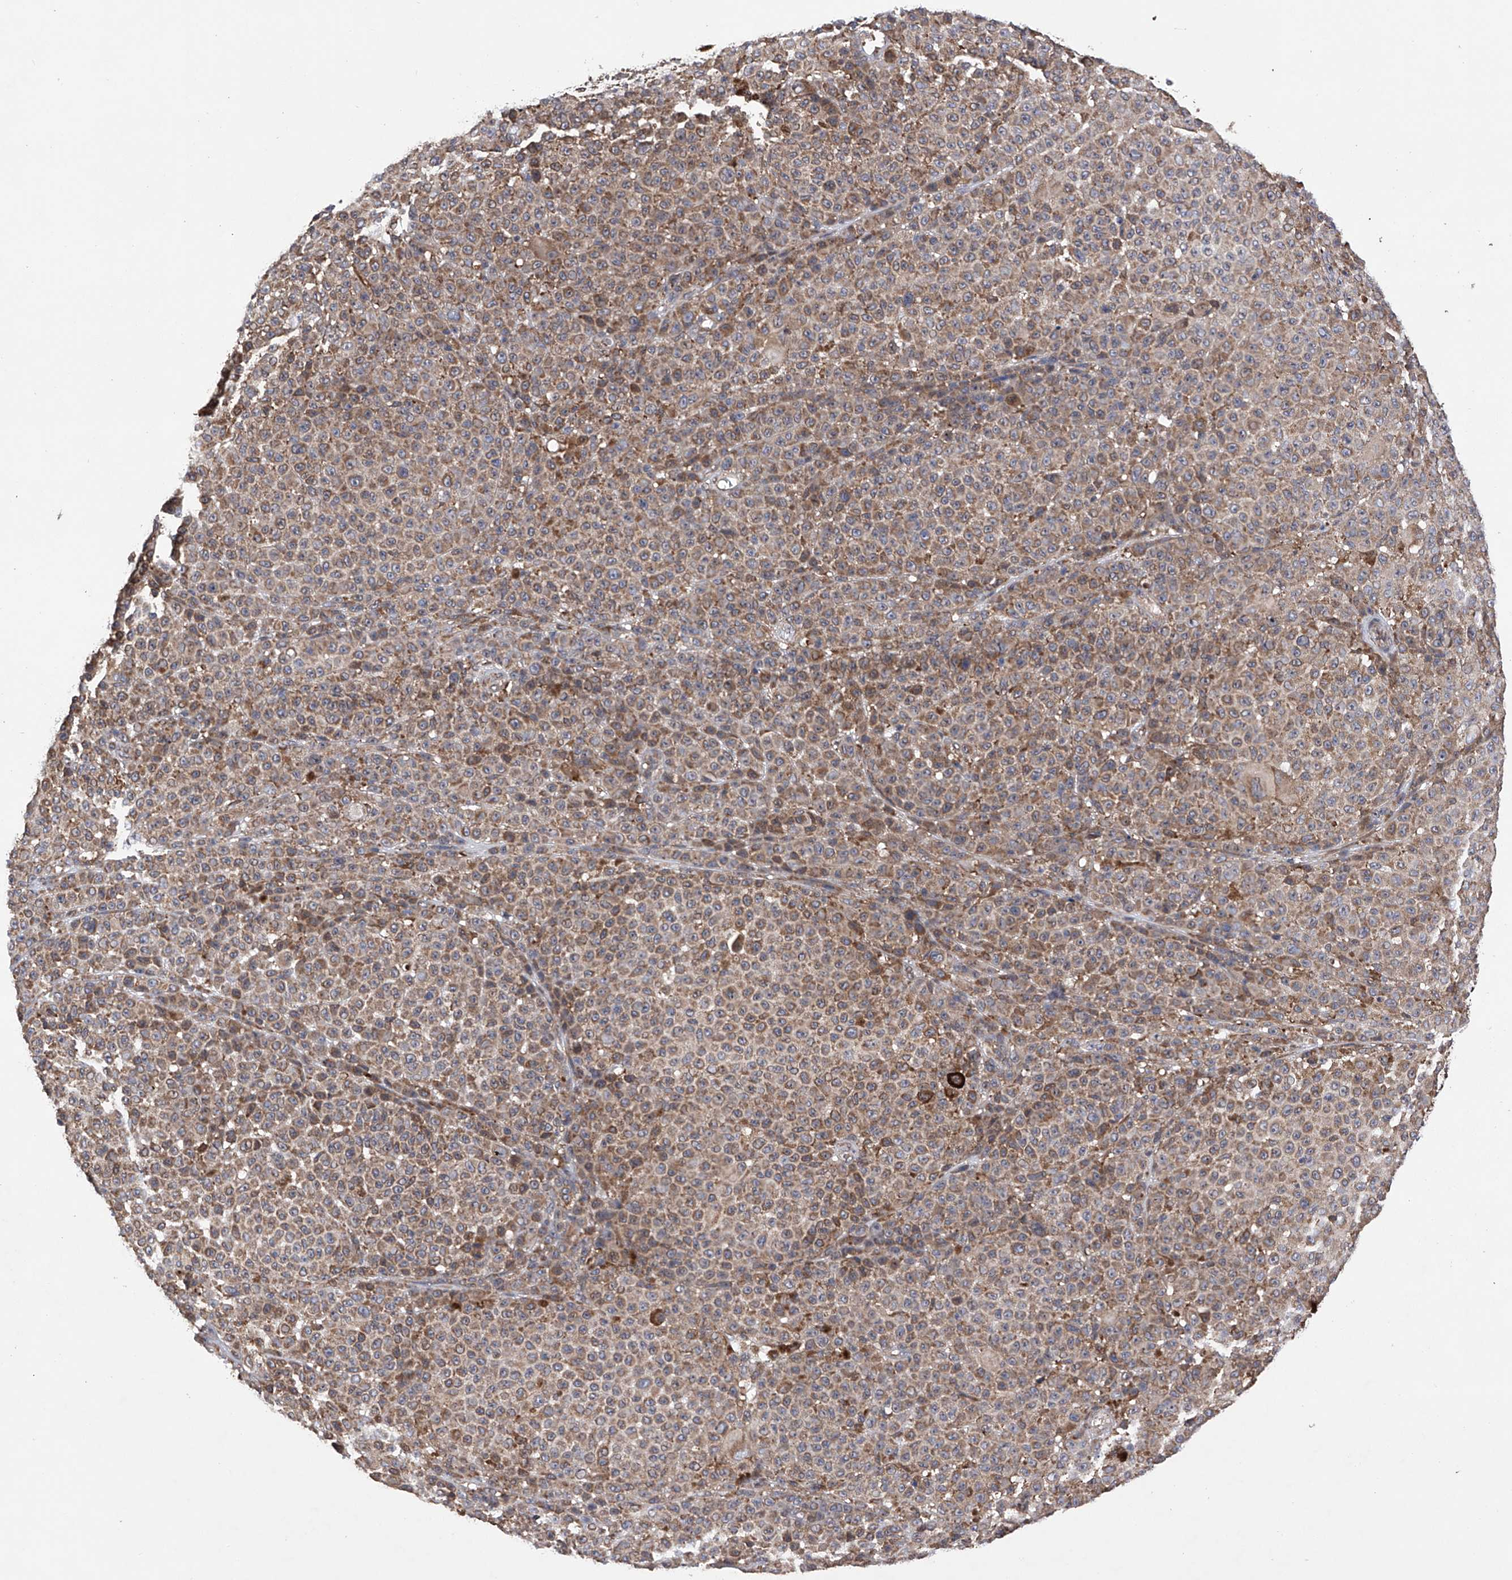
{"staining": {"intensity": "moderate", "quantity": ">75%", "location": "cytoplasmic/membranous"}, "tissue": "melanoma", "cell_type": "Tumor cells", "image_type": "cancer", "snomed": [{"axis": "morphology", "description": "Malignant melanoma, NOS"}, {"axis": "topography", "description": "Skin"}], "caption": "Melanoma tissue exhibits moderate cytoplasmic/membranous positivity in approximately >75% of tumor cells, visualized by immunohistochemistry.", "gene": "DNAH8", "patient": {"sex": "female", "age": 94}}